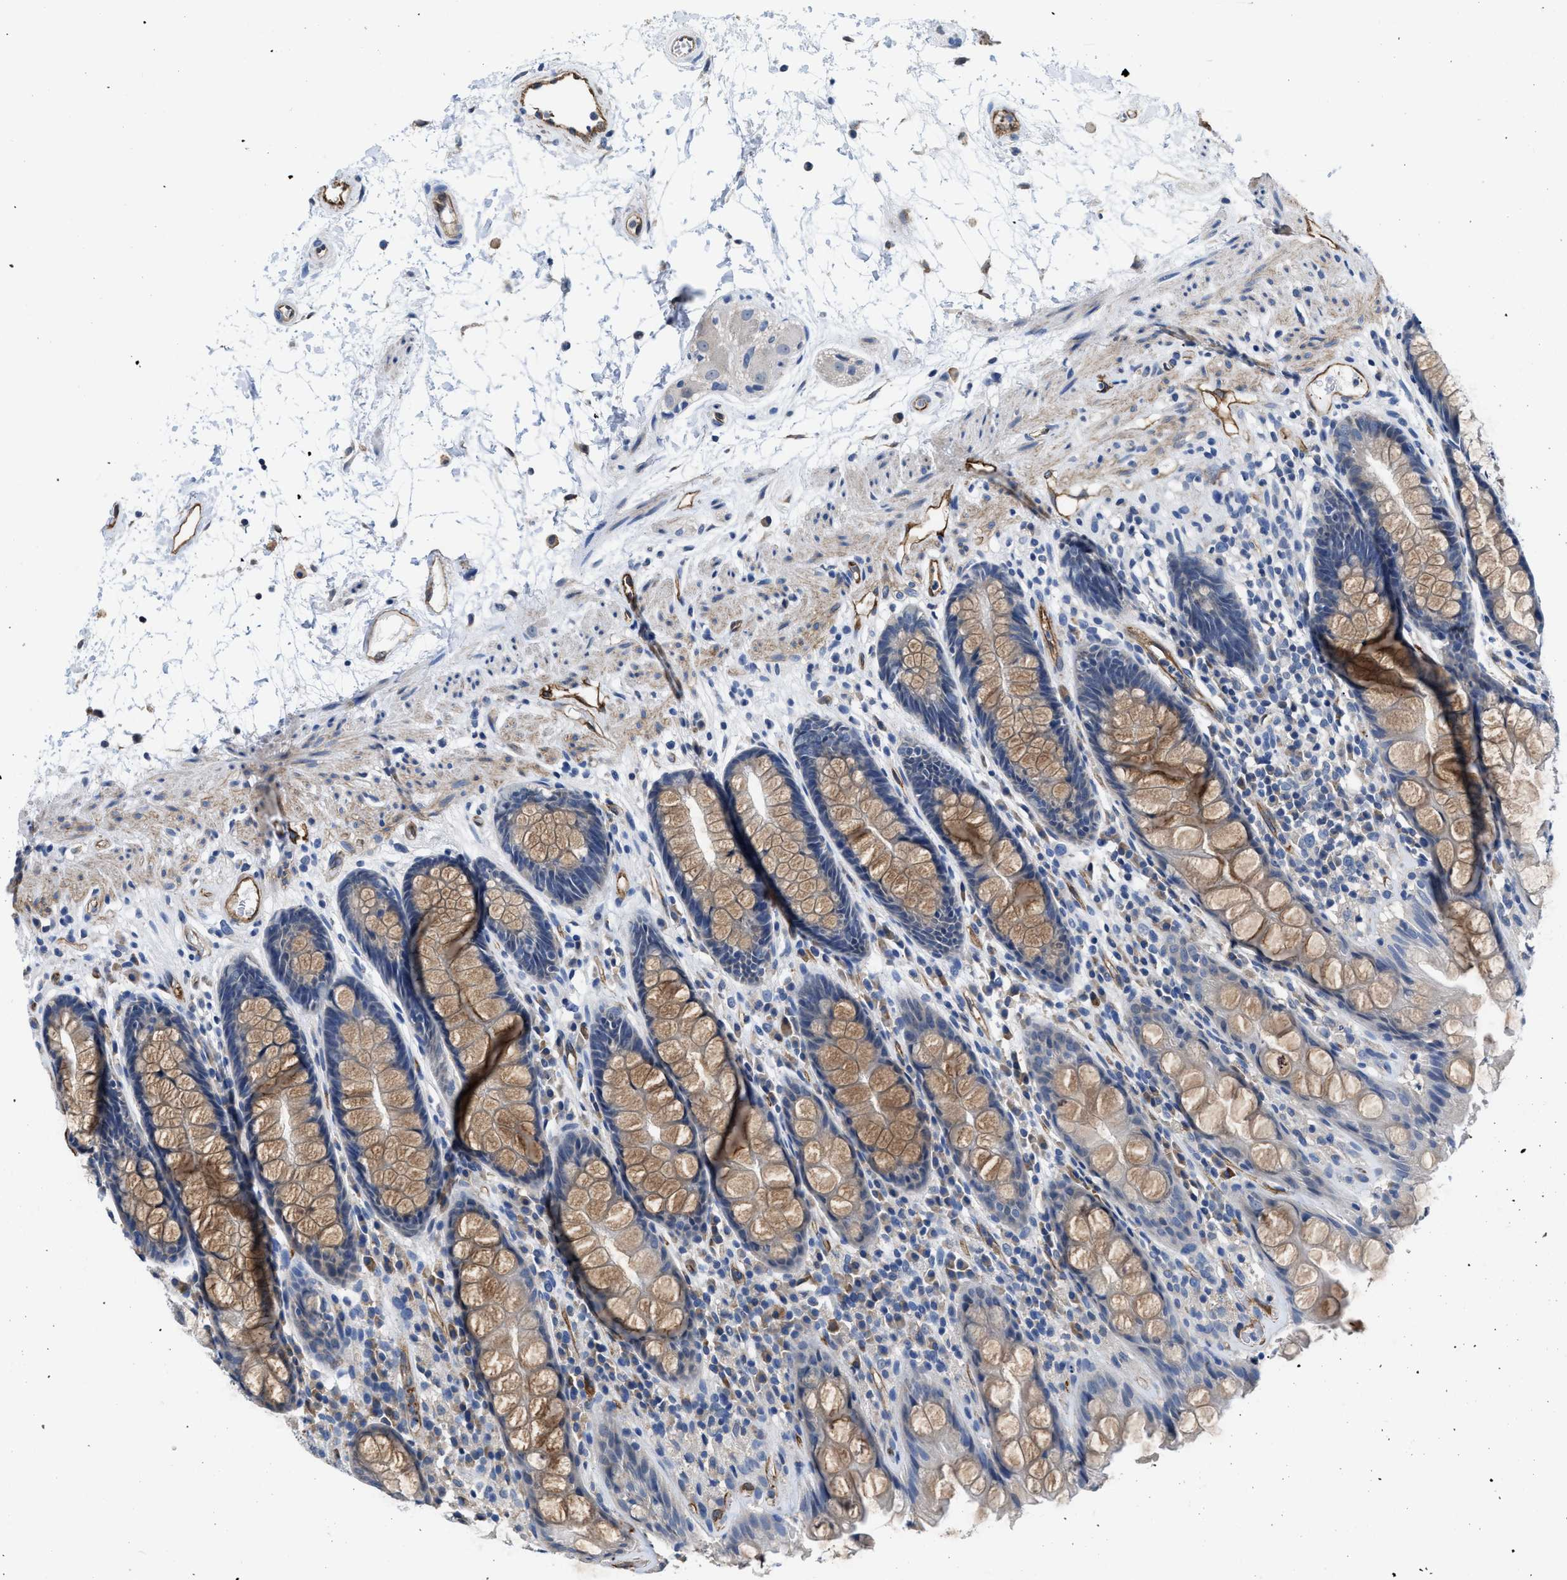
{"staining": {"intensity": "moderate", "quantity": ">75%", "location": "cytoplasmic/membranous"}, "tissue": "rectum", "cell_type": "Glandular cells", "image_type": "normal", "snomed": [{"axis": "morphology", "description": "Normal tissue, NOS"}, {"axis": "topography", "description": "Rectum"}], "caption": "Rectum stained for a protein exhibits moderate cytoplasmic/membranous positivity in glandular cells. (Brightfield microscopy of DAB IHC at high magnification).", "gene": "C22orf42", "patient": {"sex": "male", "age": 64}}